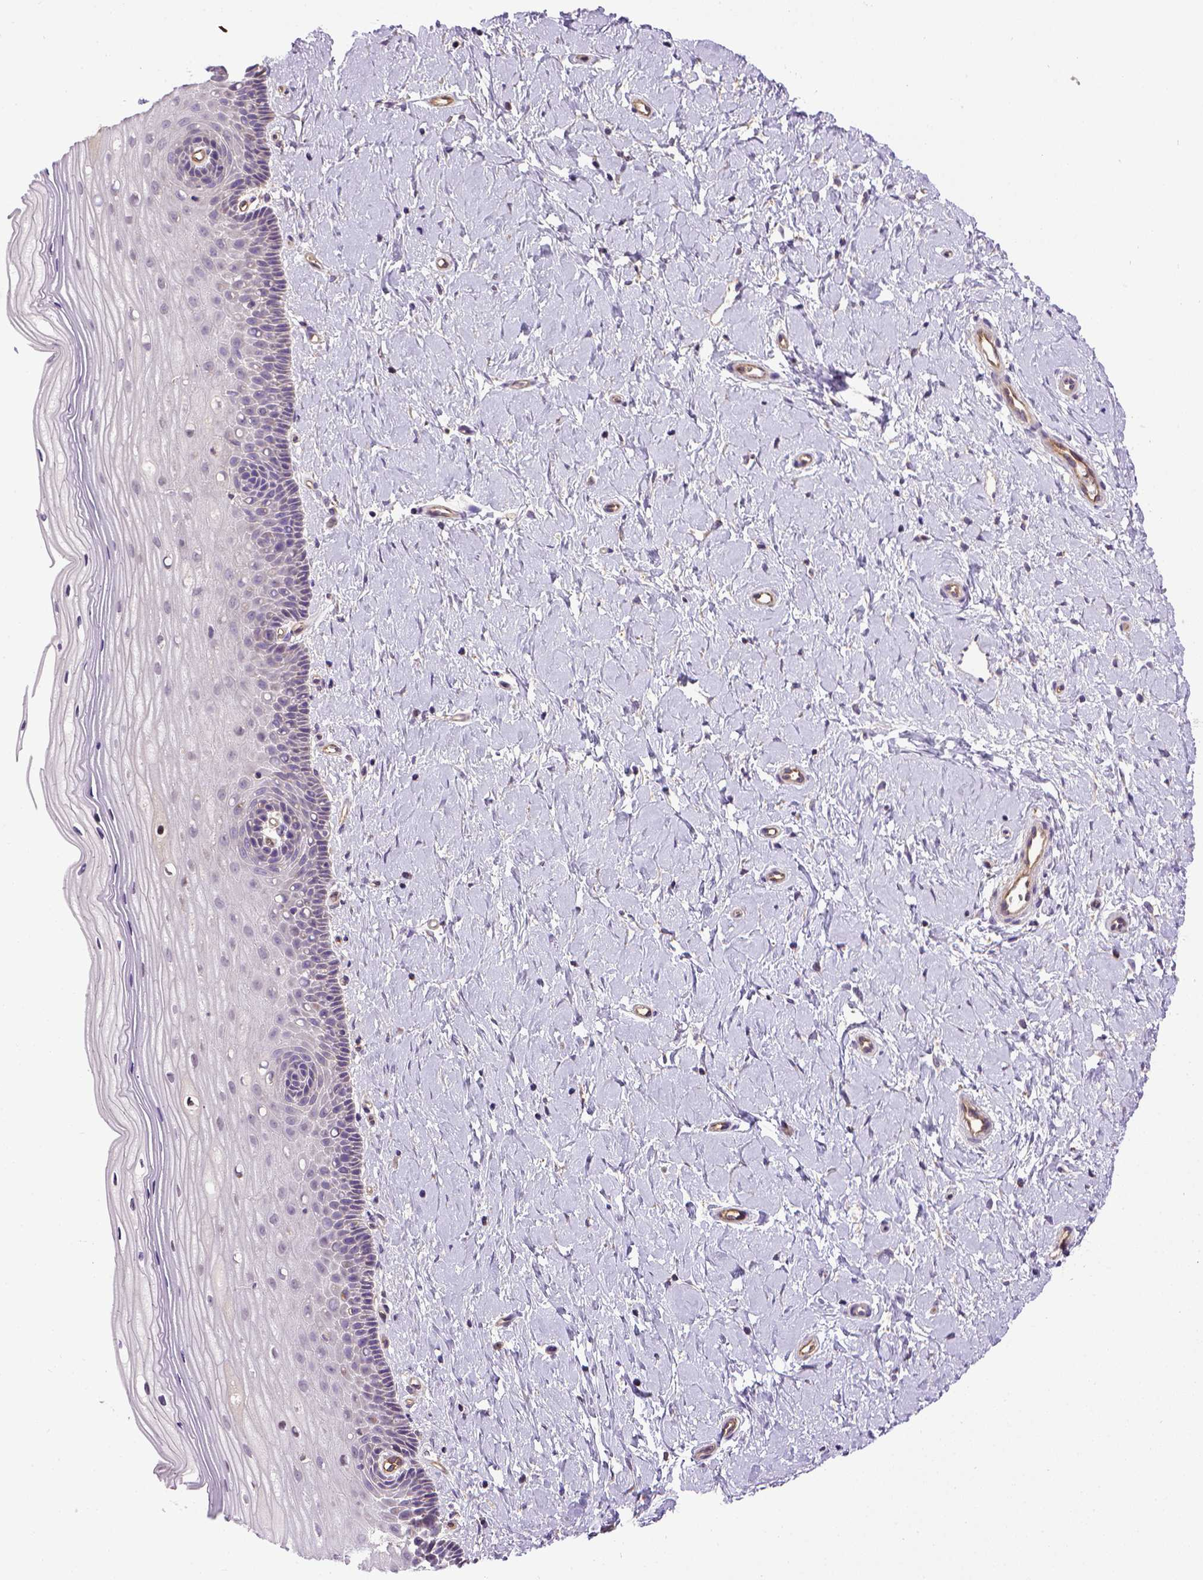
{"staining": {"intensity": "weak", "quantity": "25%-75%", "location": "cytoplasmic/membranous"}, "tissue": "cervix", "cell_type": "Glandular cells", "image_type": "normal", "snomed": [{"axis": "morphology", "description": "Normal tissue, NOS"}, {"axis": "topography", "description": "Cervix"}], "caption": "A high-resolution photomicrograph shows immunohistochemistry staining of unremarkable cervix, which shows weak cytoplasmic/membranous positivity in approximately 25%-75% of glandular cells.", "gene": "ENG", "patient": {"sex": "female", "age": 37}}